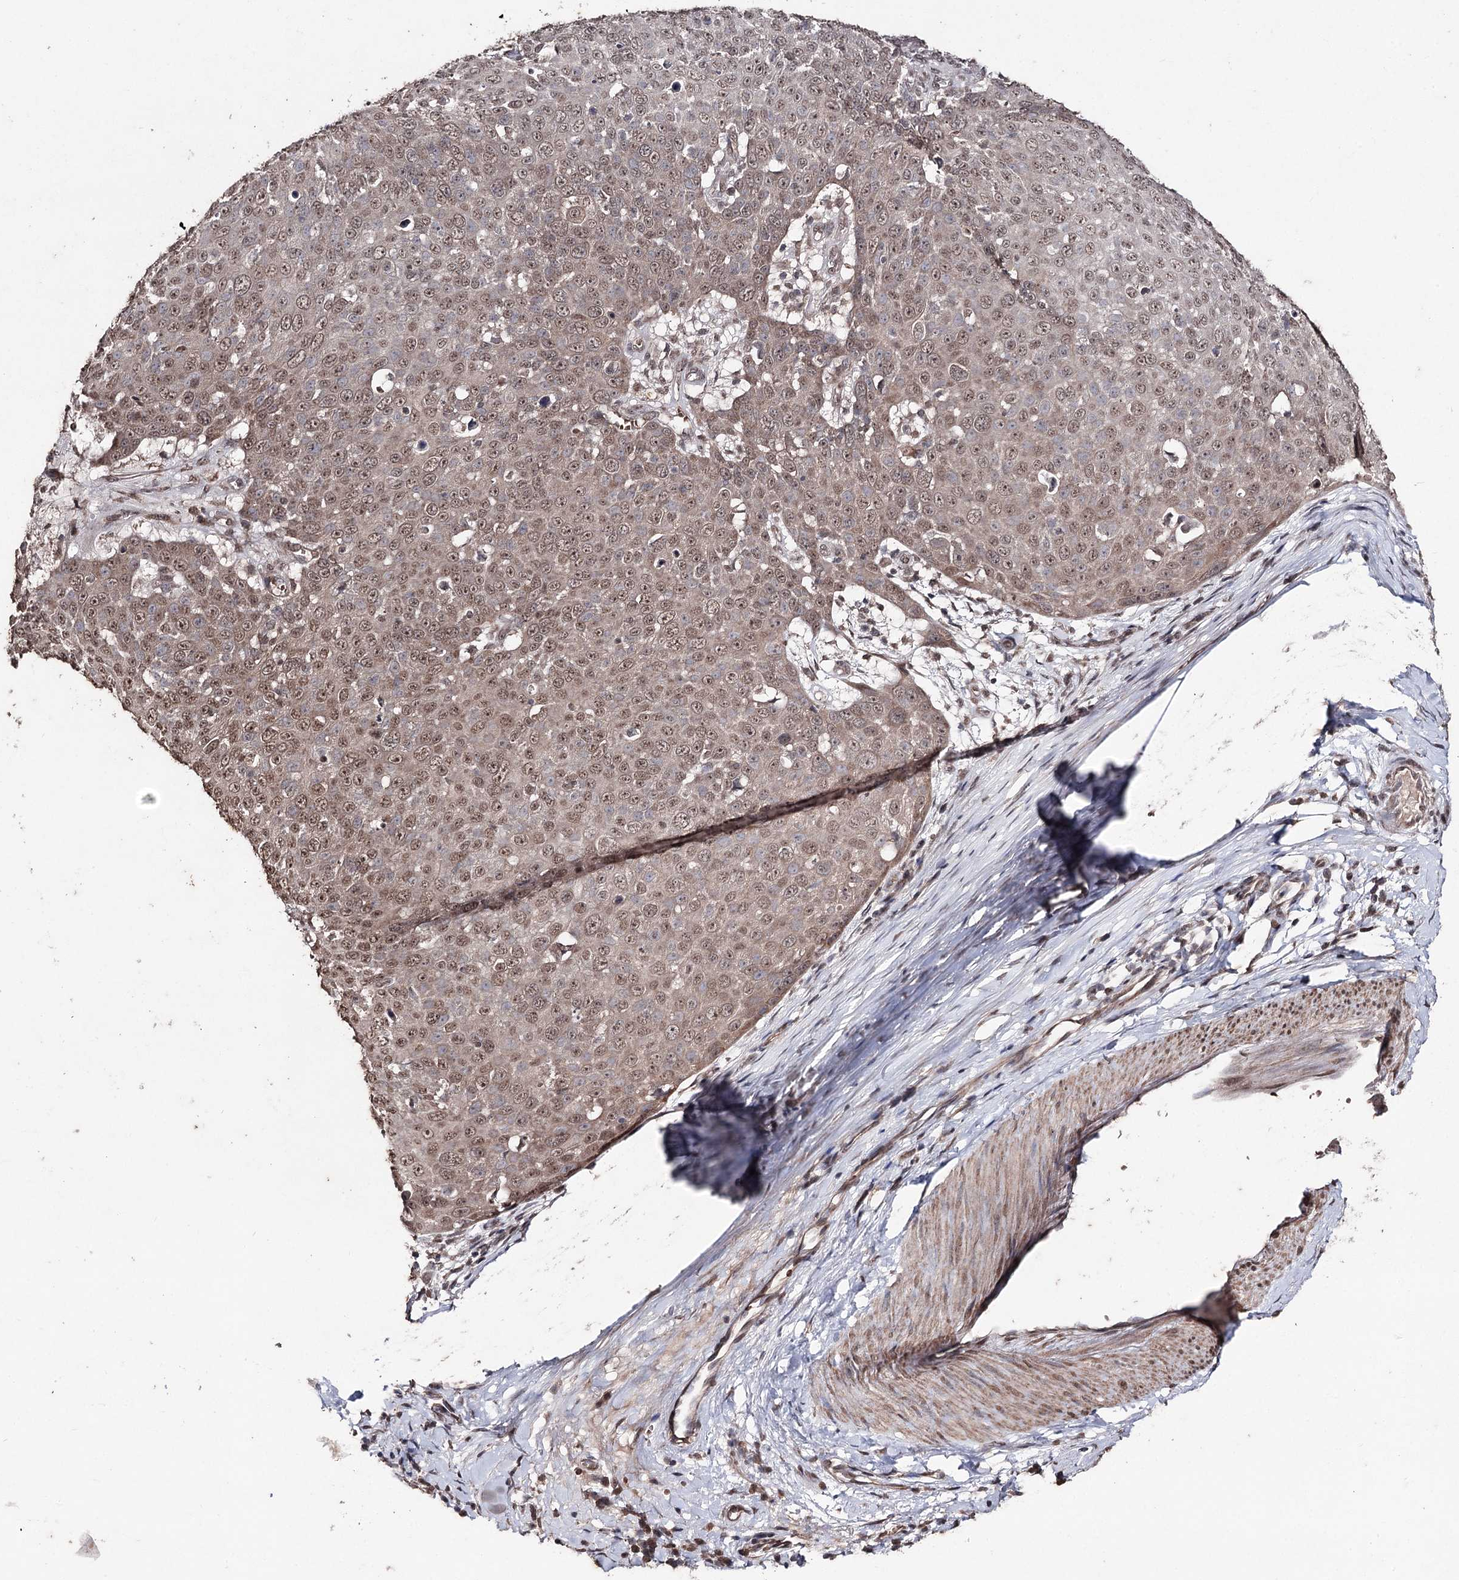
{"staining": {"intensity": "moderate", "quantity": ">75%", "location": "nuclear"}, "tissue": "skin cancer", "cell_type": "Tumor cells", "image_type": "cancer", "snomed": [{"axis": "morphology", "description": "Squamous cell carcinoma, NOS"}, {"axis": "topography", "description": "Skin"}], "caption": "Protein staining by immunohistochemistry (IHC) reveals moderate nuclear expression in approximately >75% of tumor cells in skin cancer (squamous cell carcinoma).", "gene": "ATG14", "patient": {"sex": "male", "age": 71}}